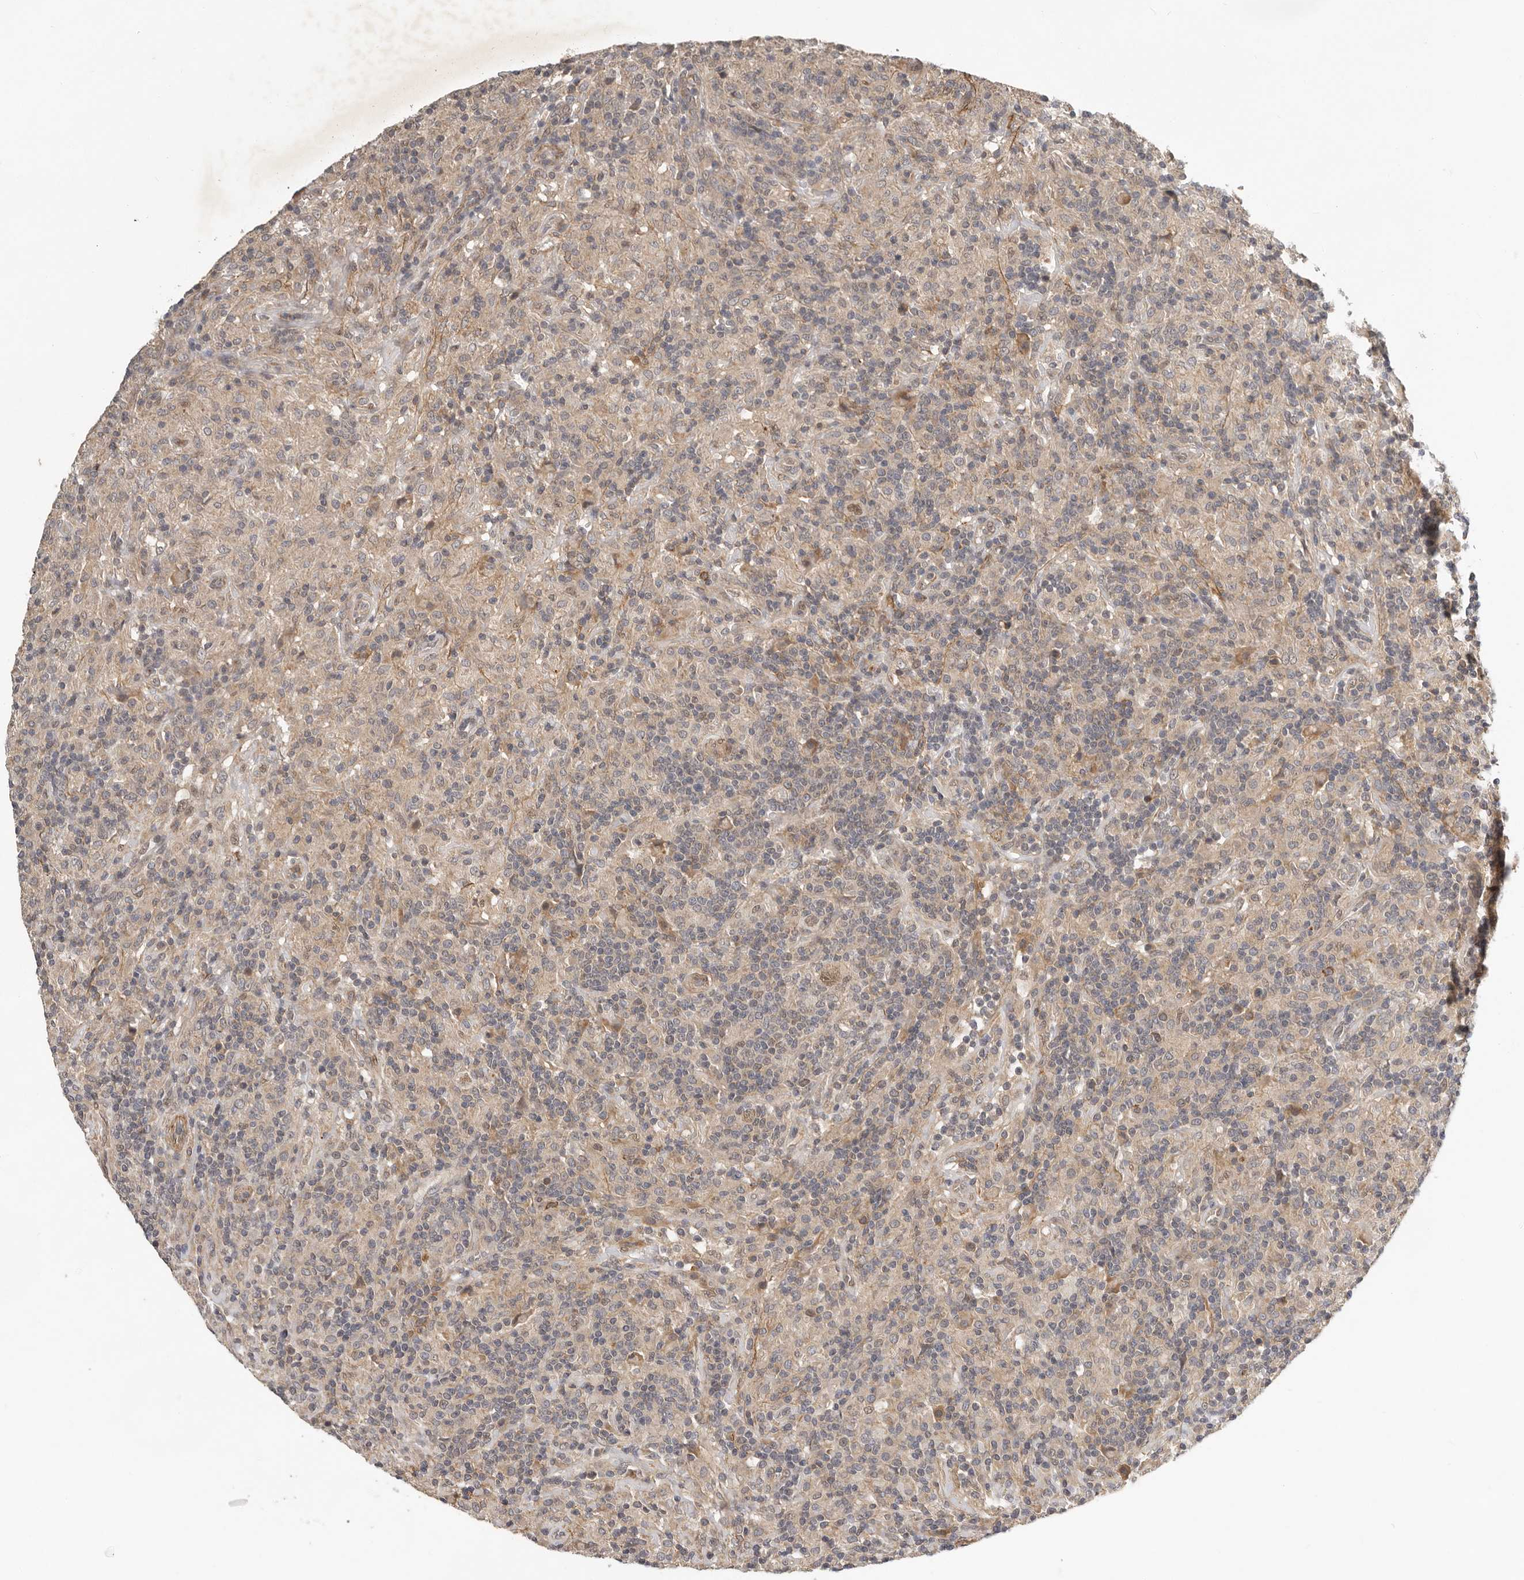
{"staining": {"intensity": "weak", "quantity": "25%-75%", "location": "cytoplasmic/membranous,nuclear"}, "tissue": "lymphoma", "cell_type": "Tumor cells", "image_type": "cancer", "snomed": [{"axis": "morphology", "description": "Hodgkin's disease, NOS"}, {"axis": "topography", "description": "Lymph node"}], "caption": "Protein expression analysis of lymphoma displays weak cytoplasmic/membranous and nuclear staining in about 25%-75% of tumor cells.", "gene": "RNF157", "patient": {"sex": "male", "age": 70}}